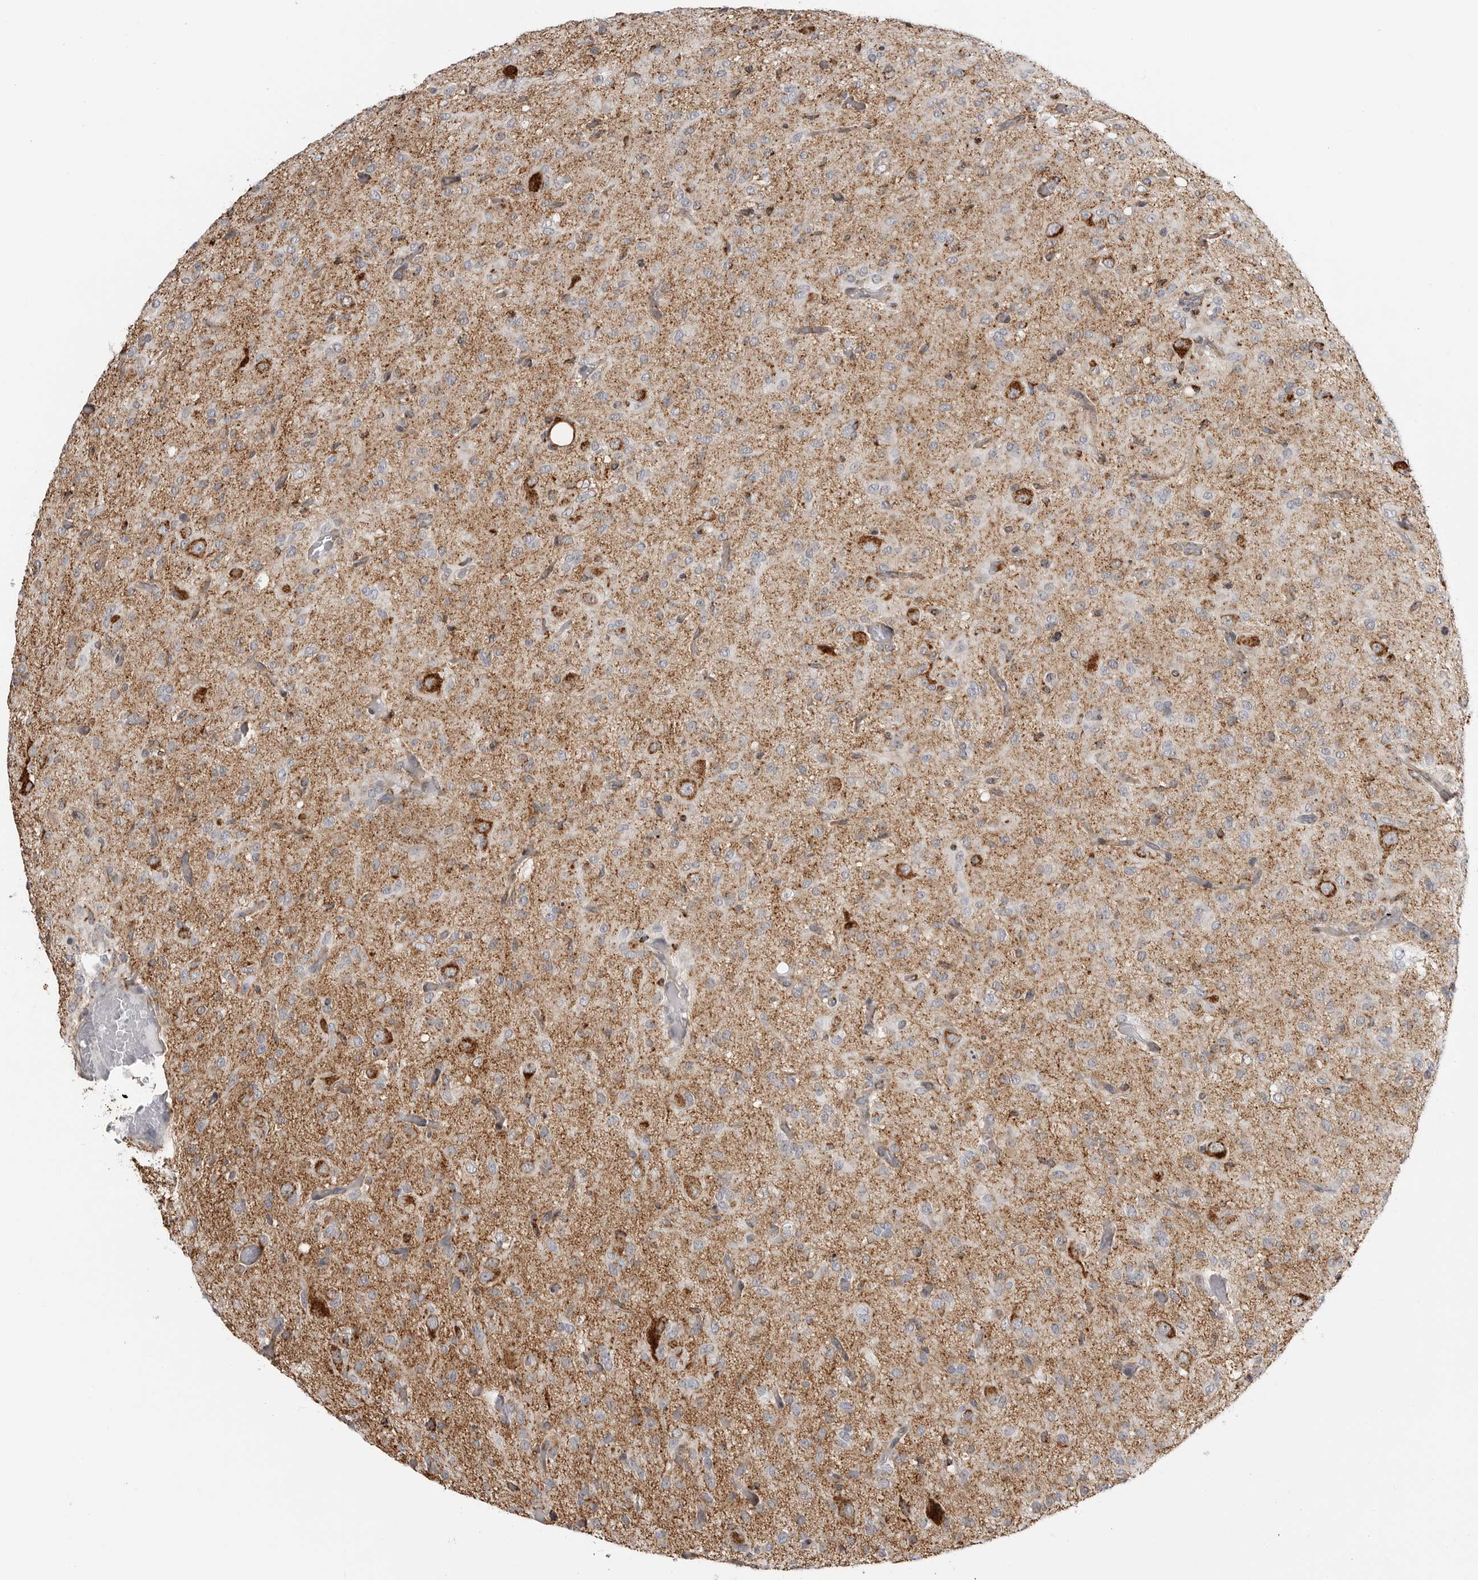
{"staining": {"intensity": "weak", "quantity": "<25%", "location": "cytoplasmic/membranous"}, "tissue": "glioma", "cell_type": "Tumor cells", "image_type": "cancer", "snomed": [{"axis": "morphology", "description": "Glioma, malignant, High grade"}, {"axis": "topography", "description": "Brain"}], "caption": "Tumor cells show no significant positivity in high-grade glioma (malignant).", "gene": "COX5A", "patient": {"sex": "female", "age": 59}}